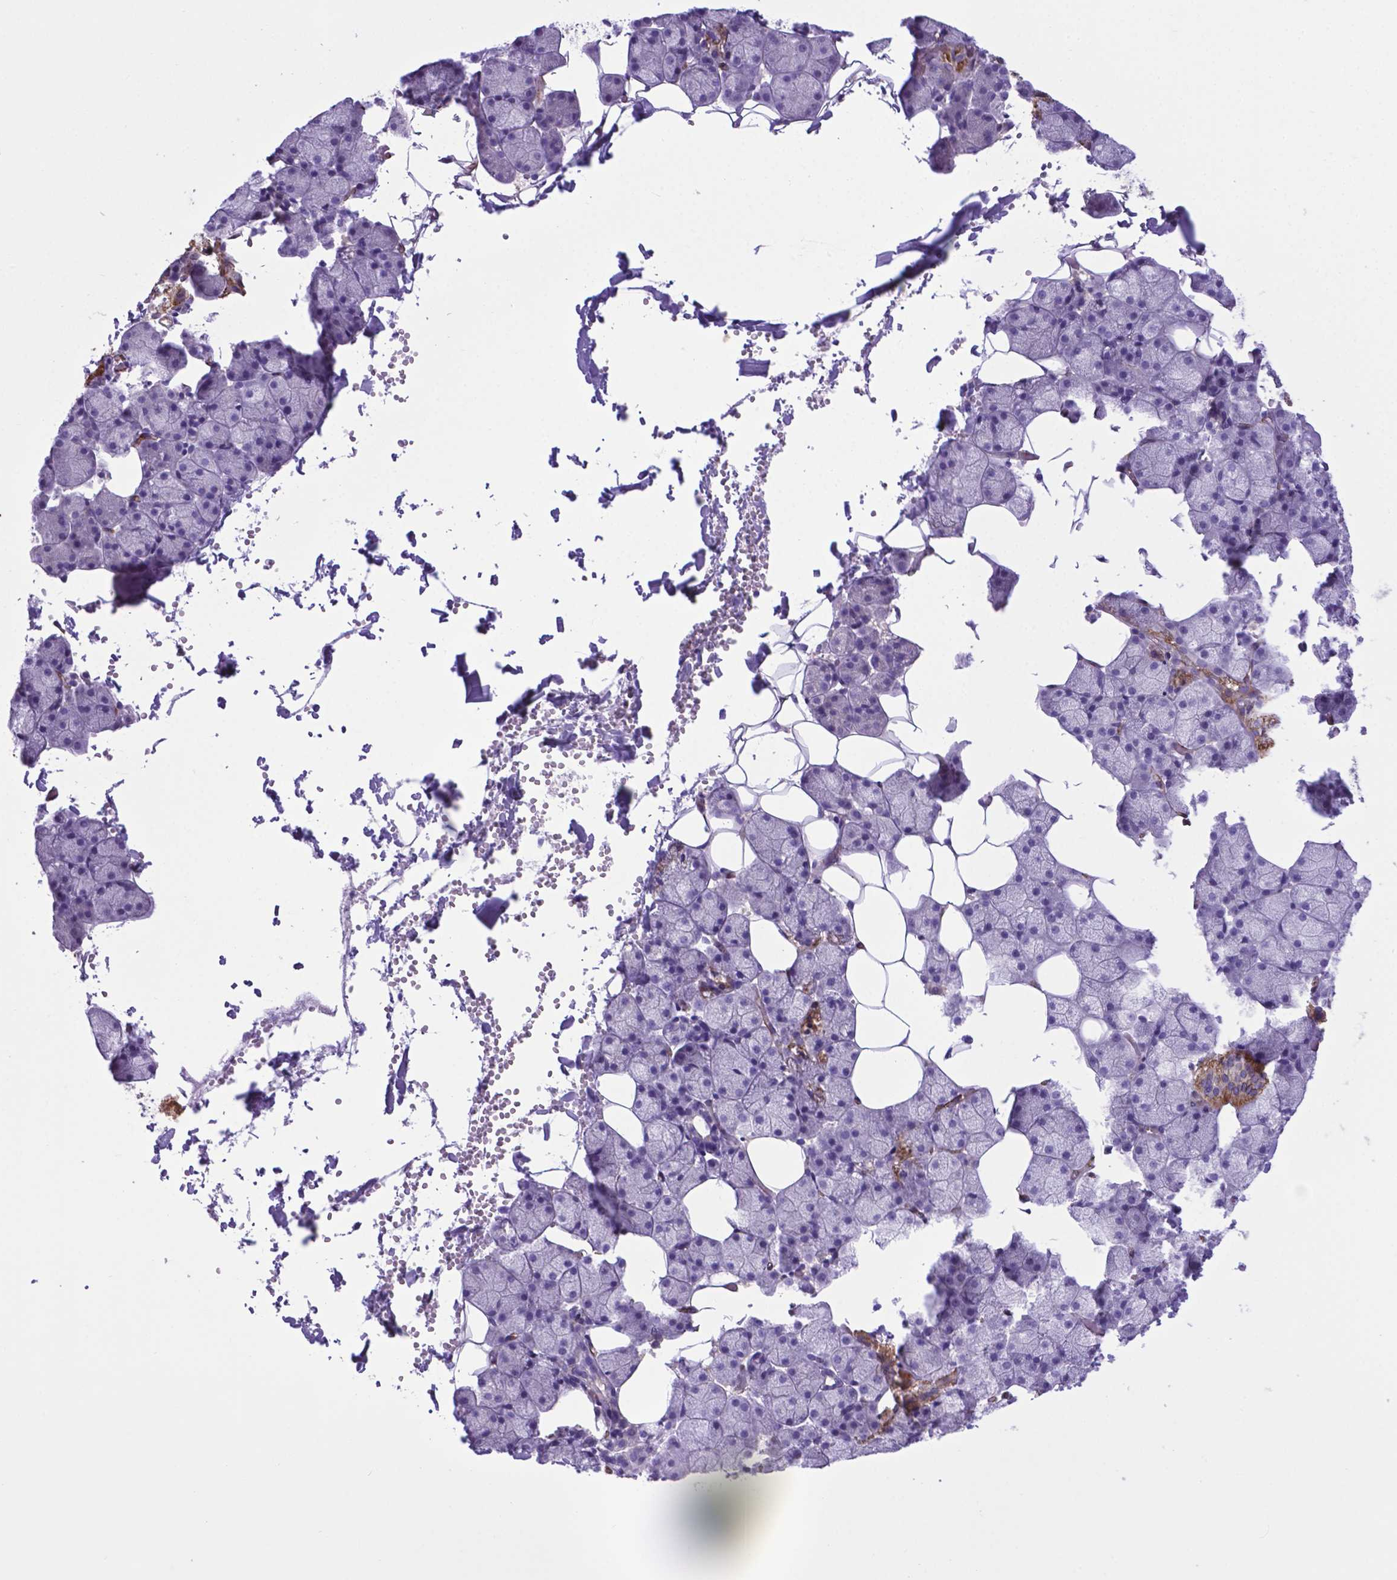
{"staining": {"intensity": "strong", "quantity": "<25%", "location": "cytoplasmic/membranous"}, "tissue": "salivary gland", "cell_type": "Glandular cells", "image_type": "normal", "snomed": [{"axis": "morphology", "description": "Normal tissue, NOS"}, {"axis": "topography", "description": "Salivary gland"}], "caption": "This photomicrograph displays IHC staining of benign human salivary gland, with medium strong cytoplasmic/membranous positivity in about <25% of glandular cells.", "gene": "LZTR1", "patient": {"sex": "male", "age": 38}}